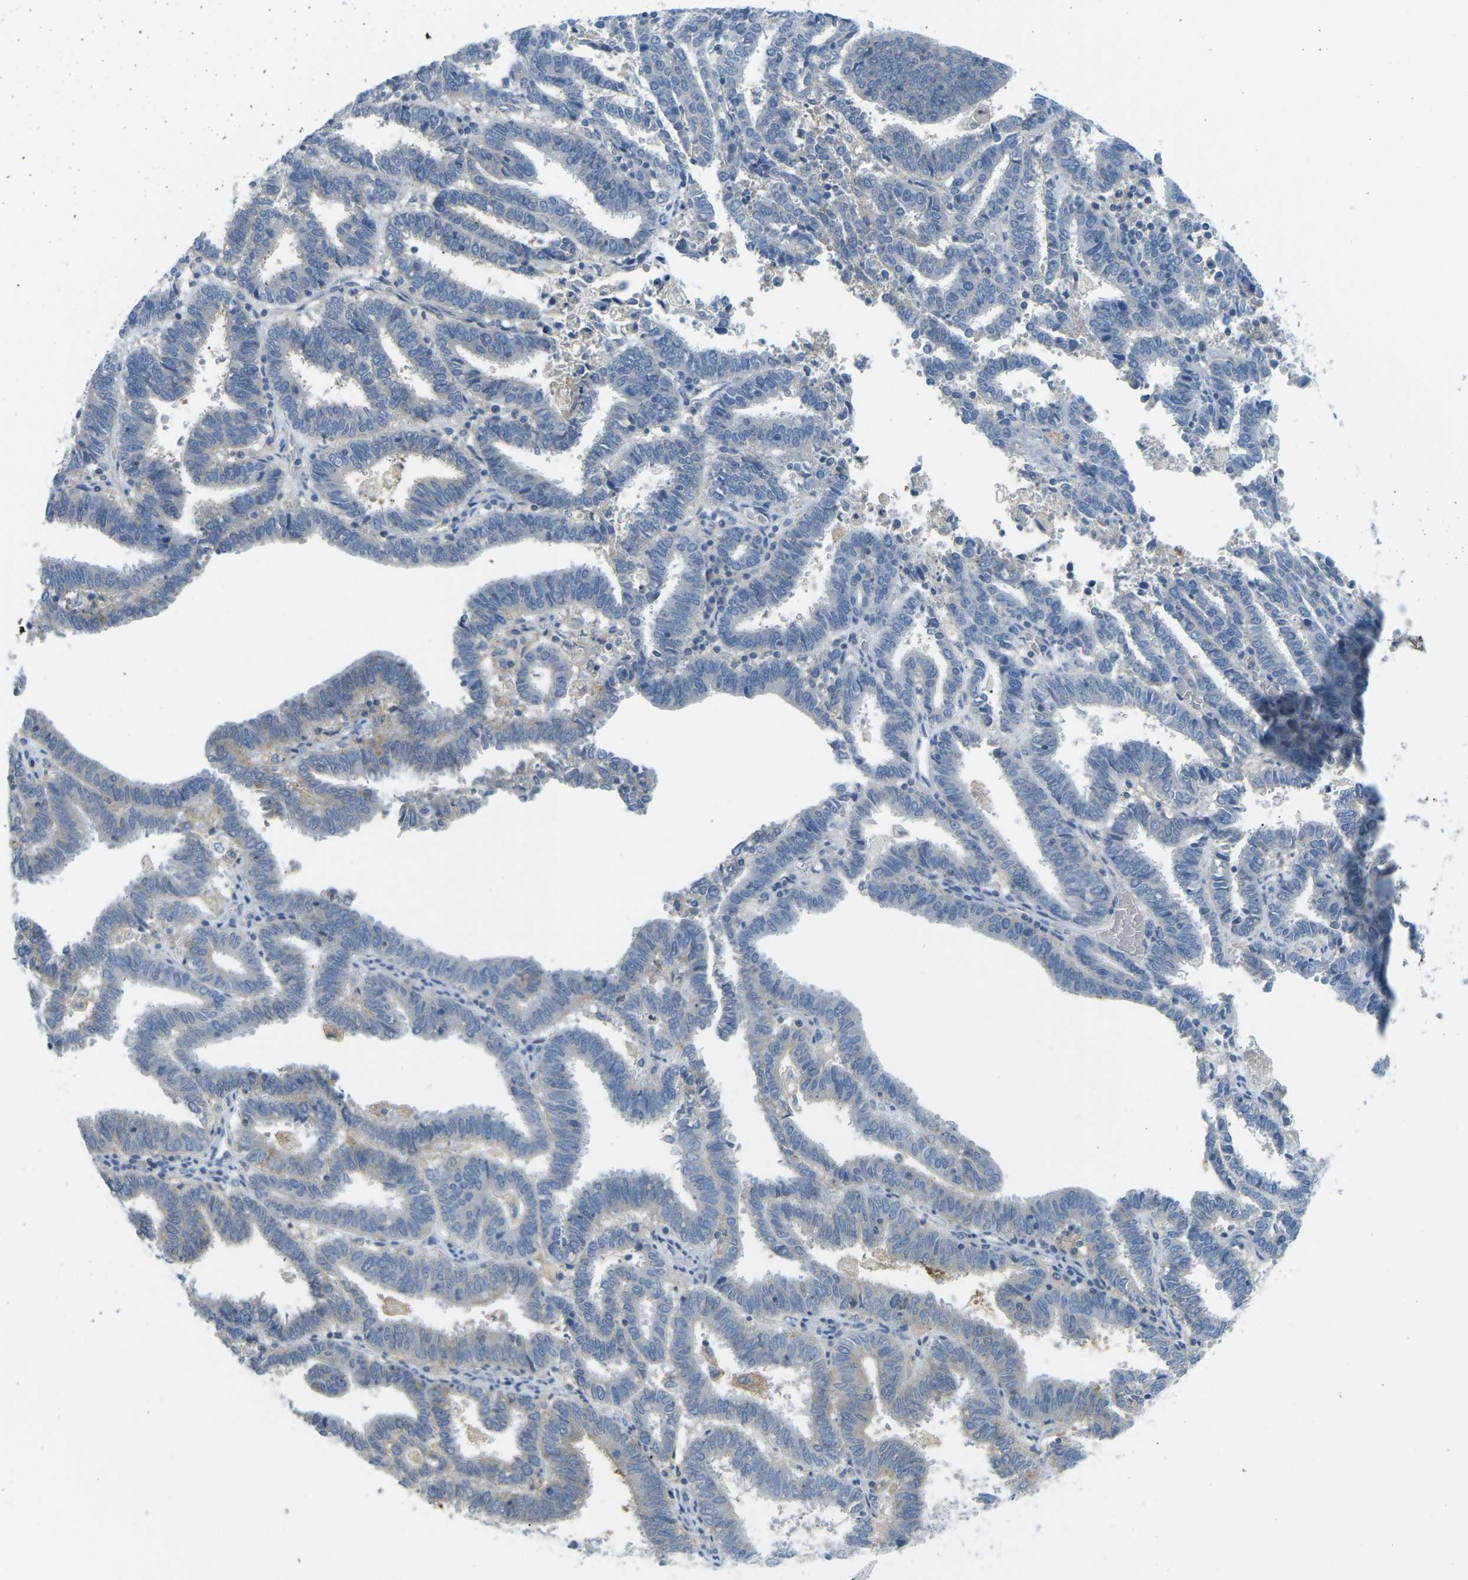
{"staining": {"intensity": "negative", "quantity": "none", "location": "none"}, "tissue": "endometrial cancer", "cell_type": "Tumor cells", "image_type": "cancer", "snomed": [{"axis": "morphology", "description": "Adenocarcinoma, NOS"}, {"axis": "topography", "description": "Uterus"}], "caption": "This micrograph is of endometrial cancer stained with IHC to label a protein in brown with the nuclei are counter-stained blue. There is no staining in tumor cells. (DAB immunohistochemistry visualized using brightfield microscopy, high magnification).", "gene": "CD47", "patient": {"sex": "female", "age": 83}}